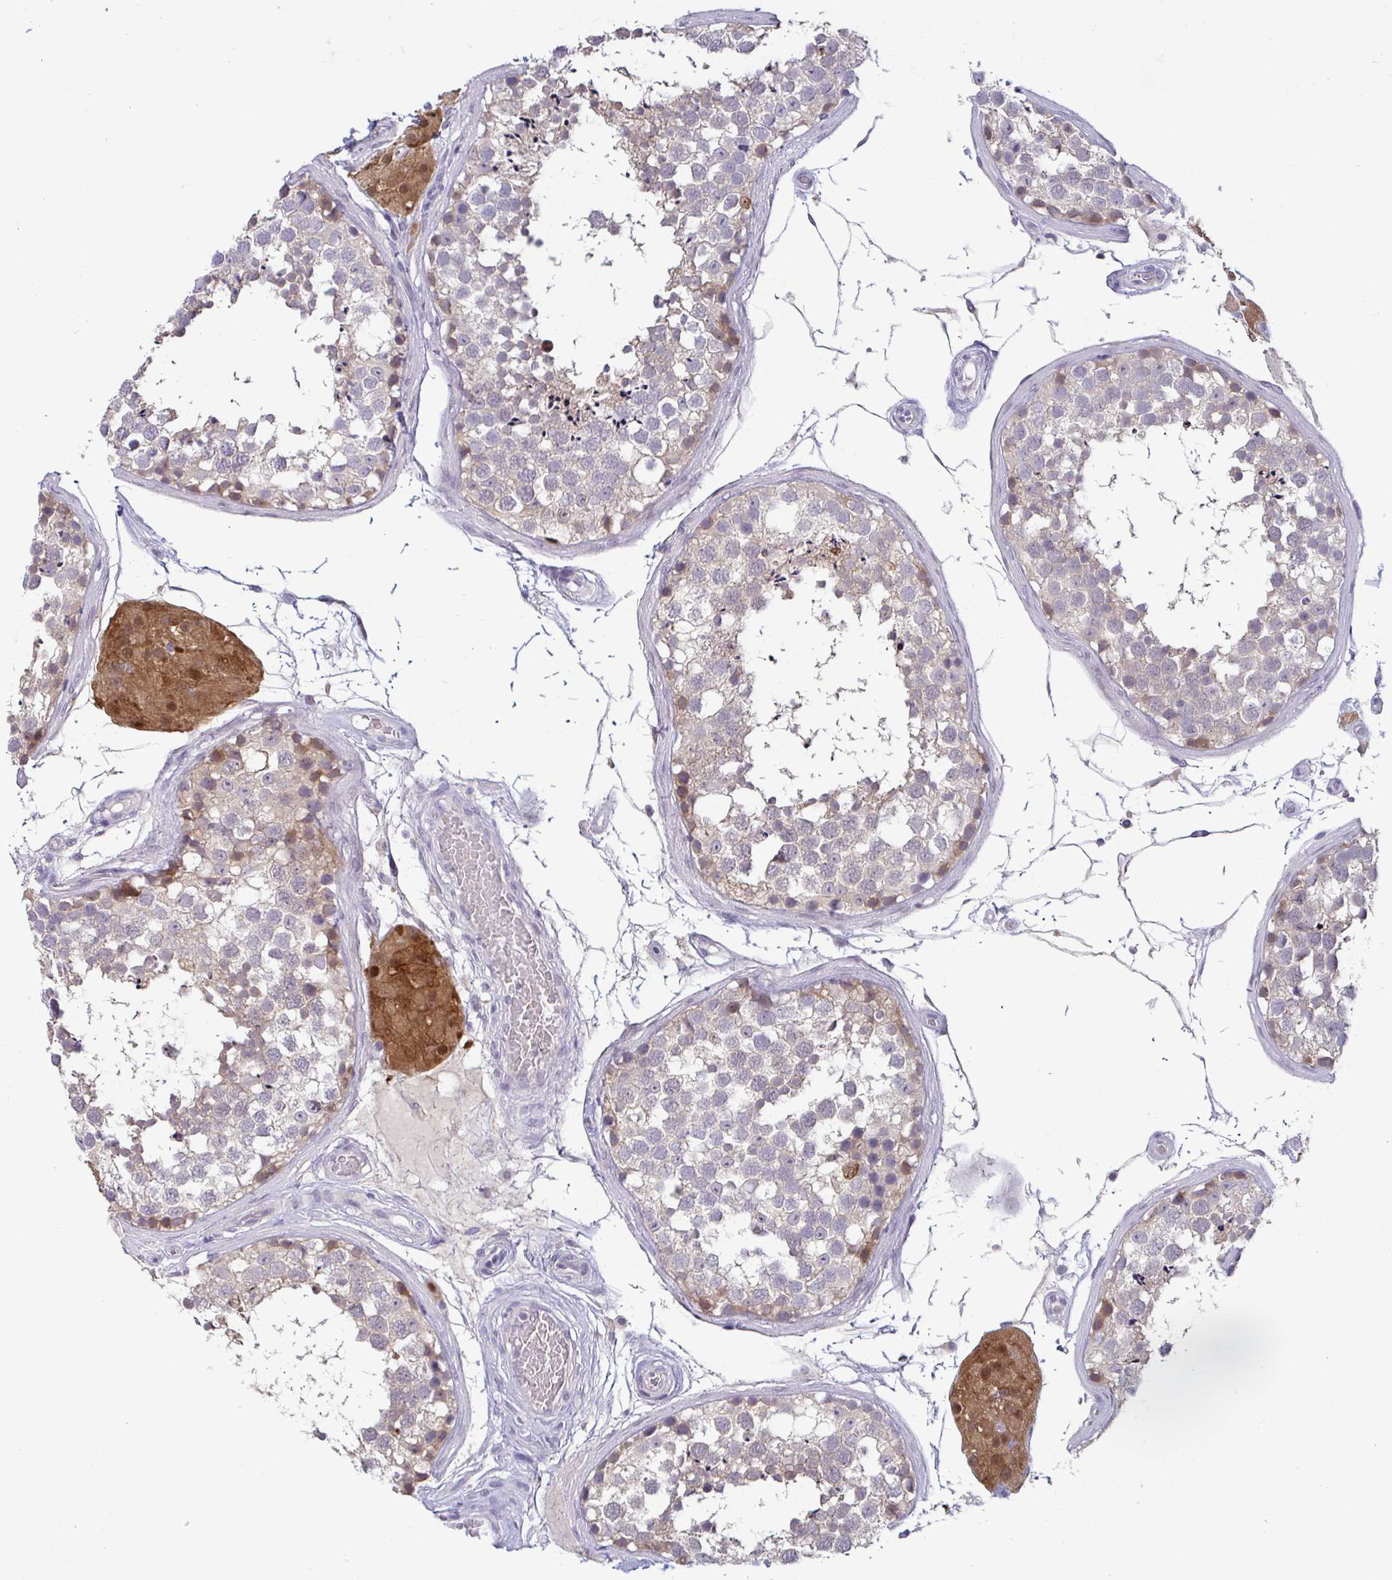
{"staining": {"intensity": "moderate", "quantity": "<25%", "location": "cytoplasmic/membranous"}, "tissue": "testis", "cell_type": "Cells in seminiferous ducts", "image_type": "normal", "snomed": [{"axis": "morphology", "description": "Normal tissue, NOS"}, {"axis": "morphology", "description": "Seminoma, NOS"}, {"axis": "topography", "description": "Testis"}], "caption": "A micrograph showing moderate cytoplasmic/membranous staining in approximately <25% of cells in seminiferous ducts in benign testis, as visualized by brown immunohistochemical staining.", "gene": "GSTM1", "patient": {"sex": "male", "age": 65}}